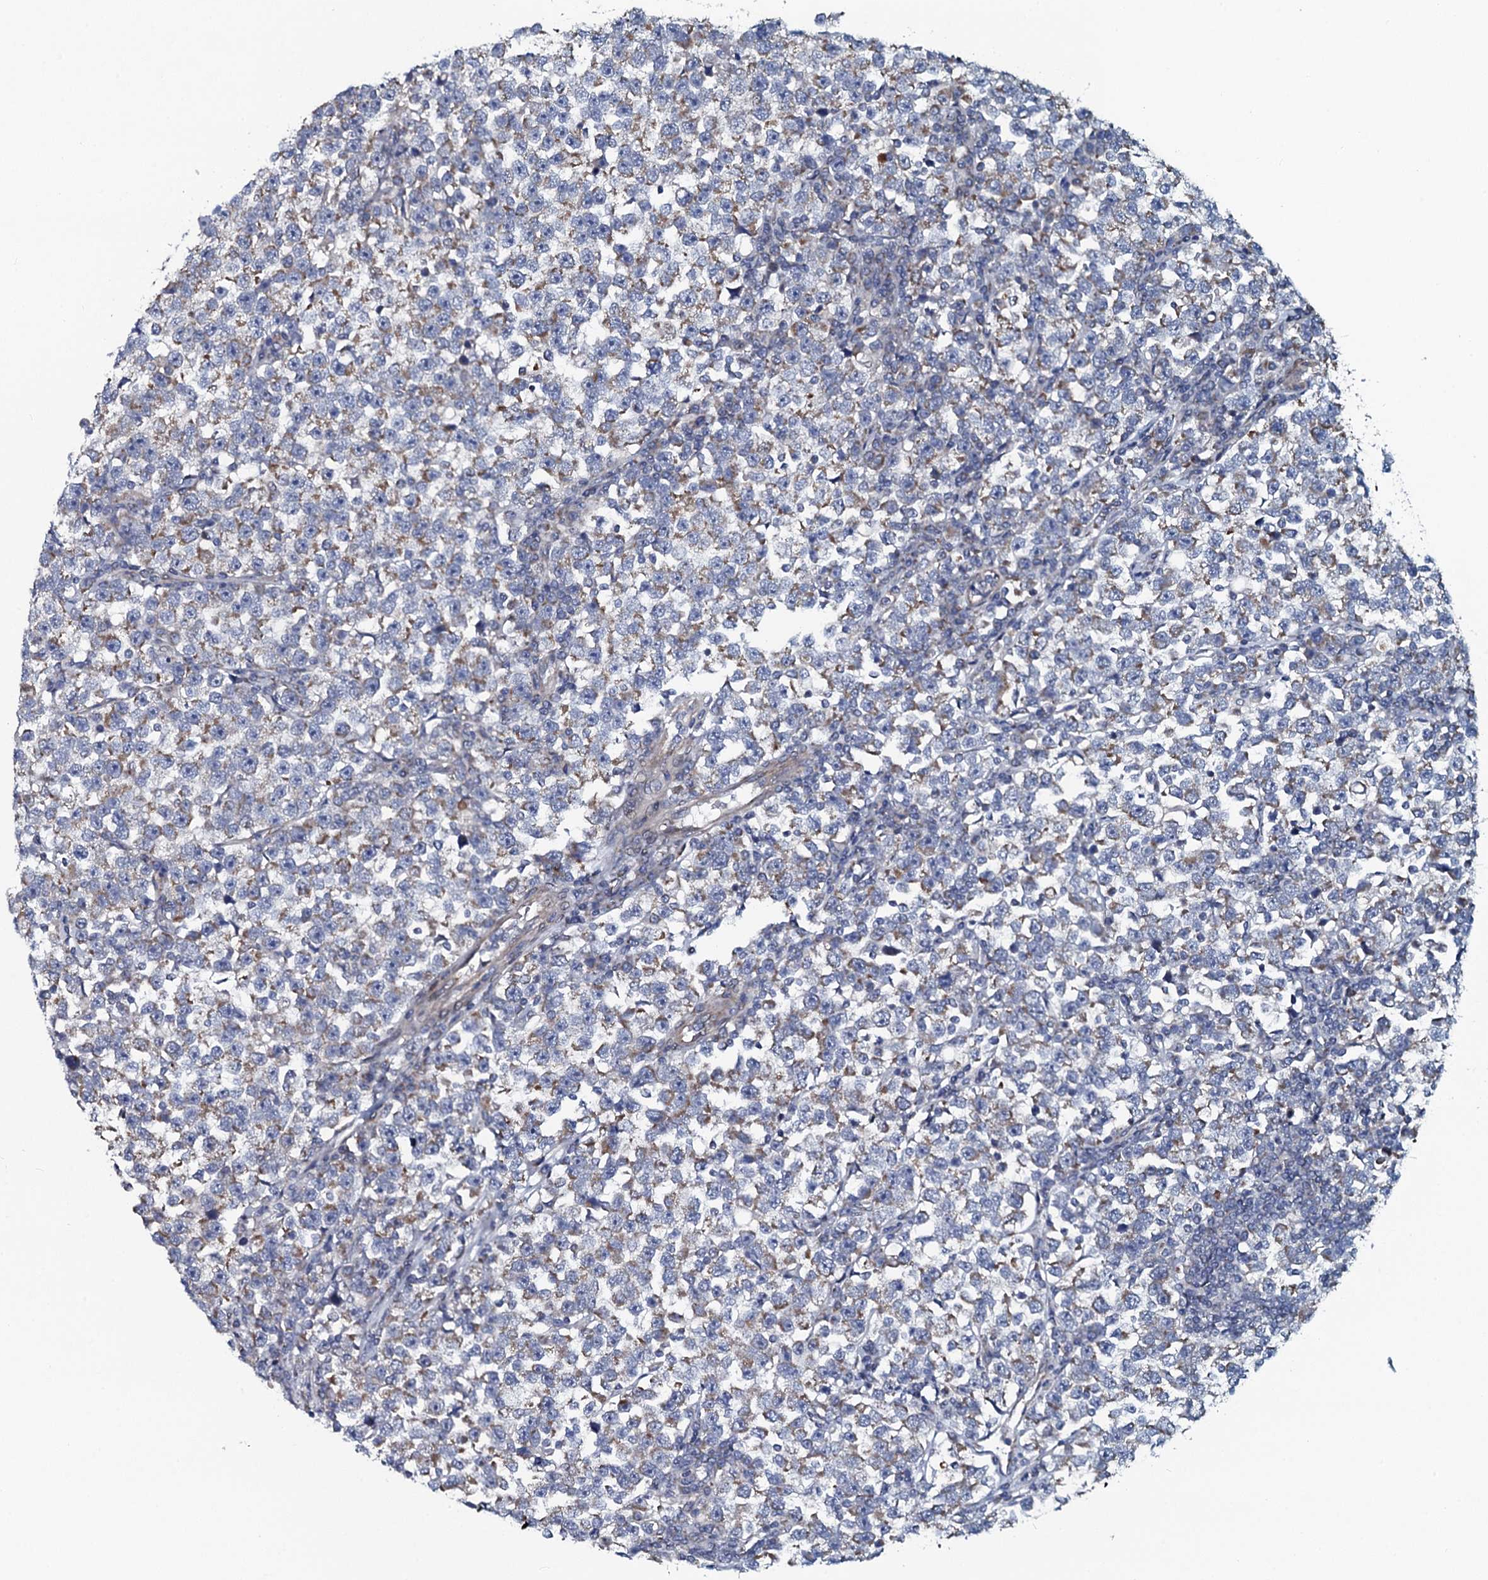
{"staining": {"intensity": "weak", "quantity": "25%-75%", "location": "cytoplasmic/membranous"}, "tissue": "testis cancer", "cell_type": "Tumor cells", "image_type": "cancer", "snomed": [{"axis": "morphology", "description": "Normal tissue, NOS"}, {"axis": "morphology", "description": "Seminoma, NOS"}, {"axis": "topography", "description": "Testis"}], "caption": "A photomicrograph of human testis cancer stained for a protein exhibits weak cytoplasmic/membranous brown staining in tumor cells. (DAB IHC with brightfield microscopy, high magnification).", "gene": "KCTD4", "patient": {"sex": "male", "age": 43}}